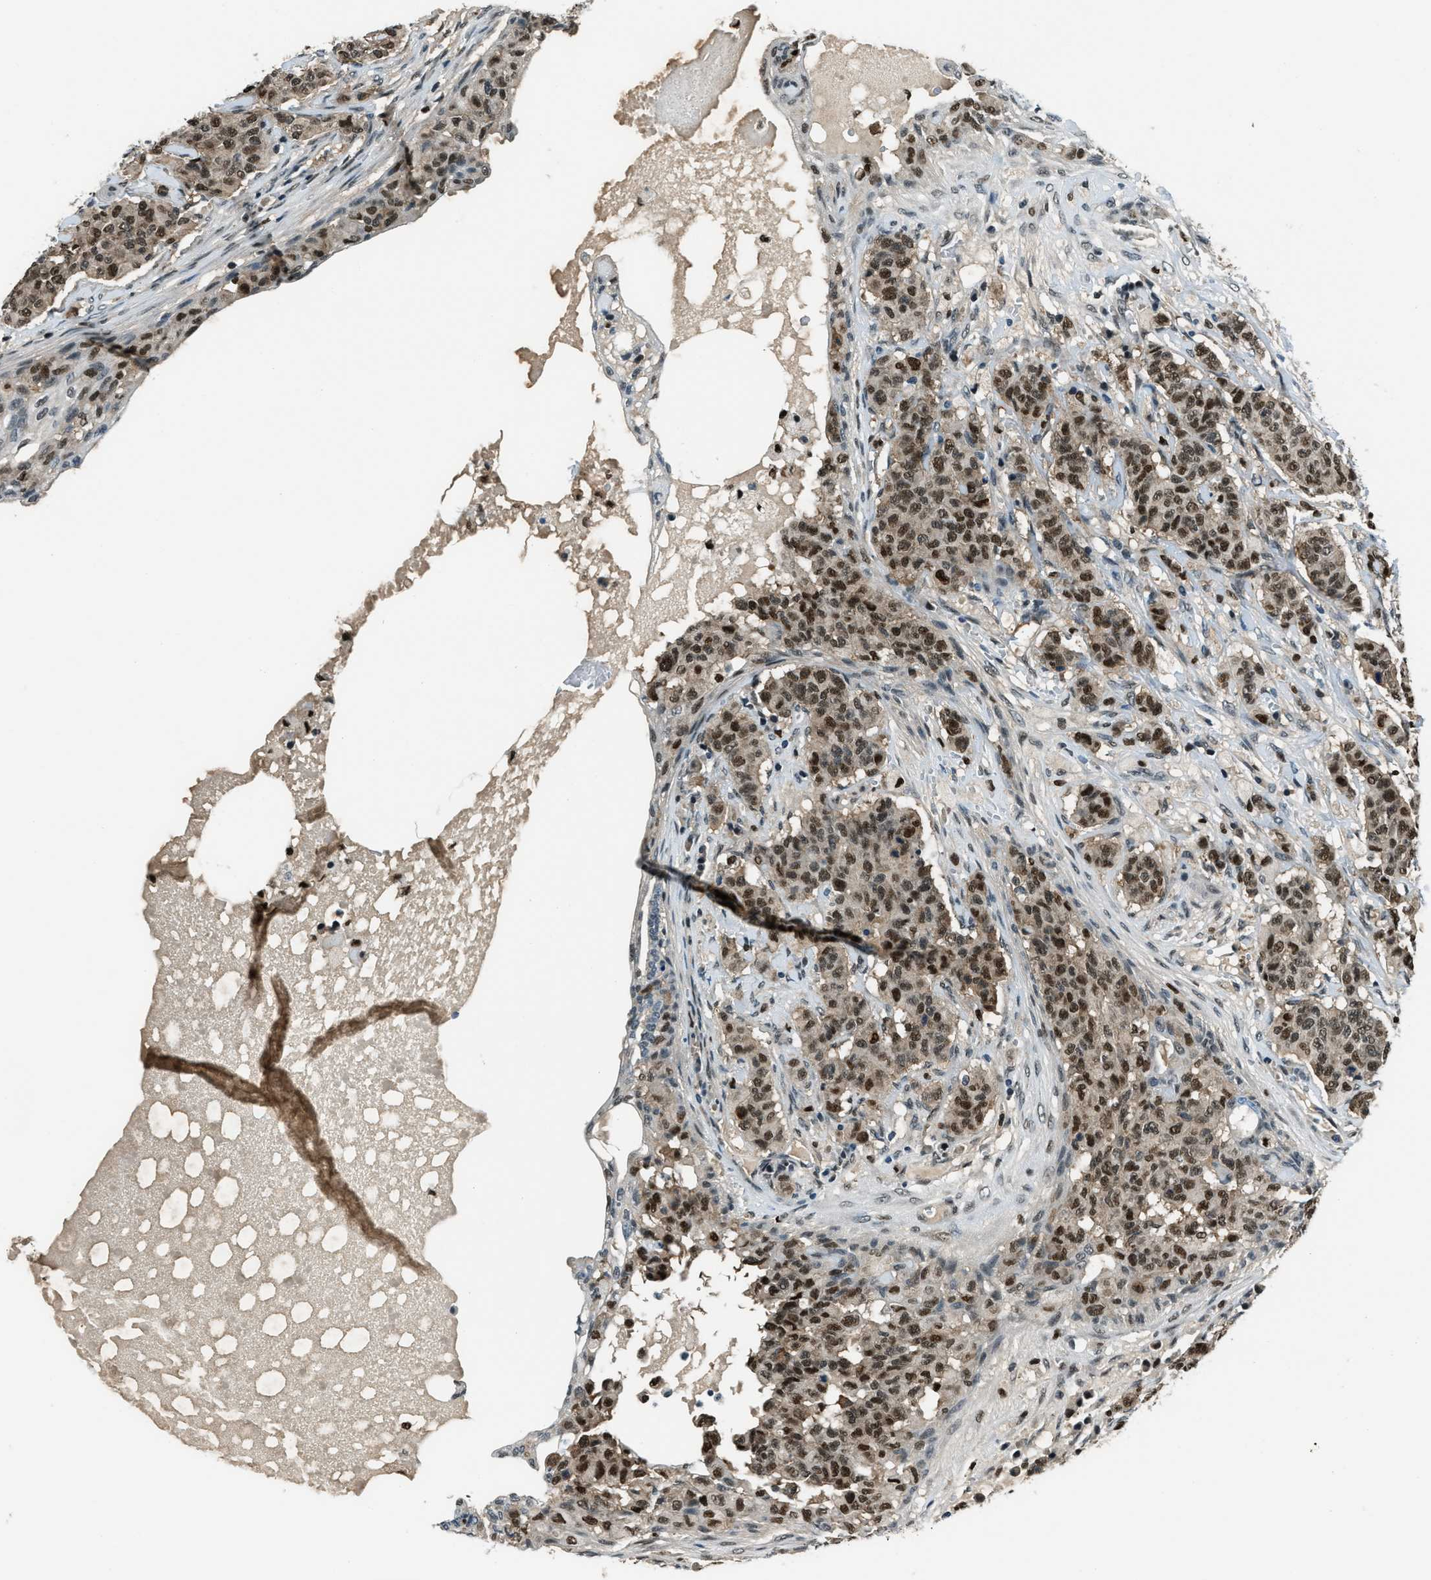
{"staining": {"intensity": "strong", "quantity": ">75%", "location": "nuclear"}, "tissue": "breast cancer", "cell_type": "Tumor cells", "image_type": "cancer", "snomed": [{"axis": "morphology", "description": "Normal tissue, NOS"}, {"axis": "morphology", "description": "Duct carcinoma"}, {"axis": "topography", "description": "Breast"}], "caption": "An IHC photomicrograph of neoplastic tissue is shown. Protein staining in brown highlights strong nuclear positivity in breast cancer within tumor cells. (brown staining indicates protein expression, while blue staining denotes nuclei).", "gene": "OGFR", "patient": {"sex": "female", "age": 40}}